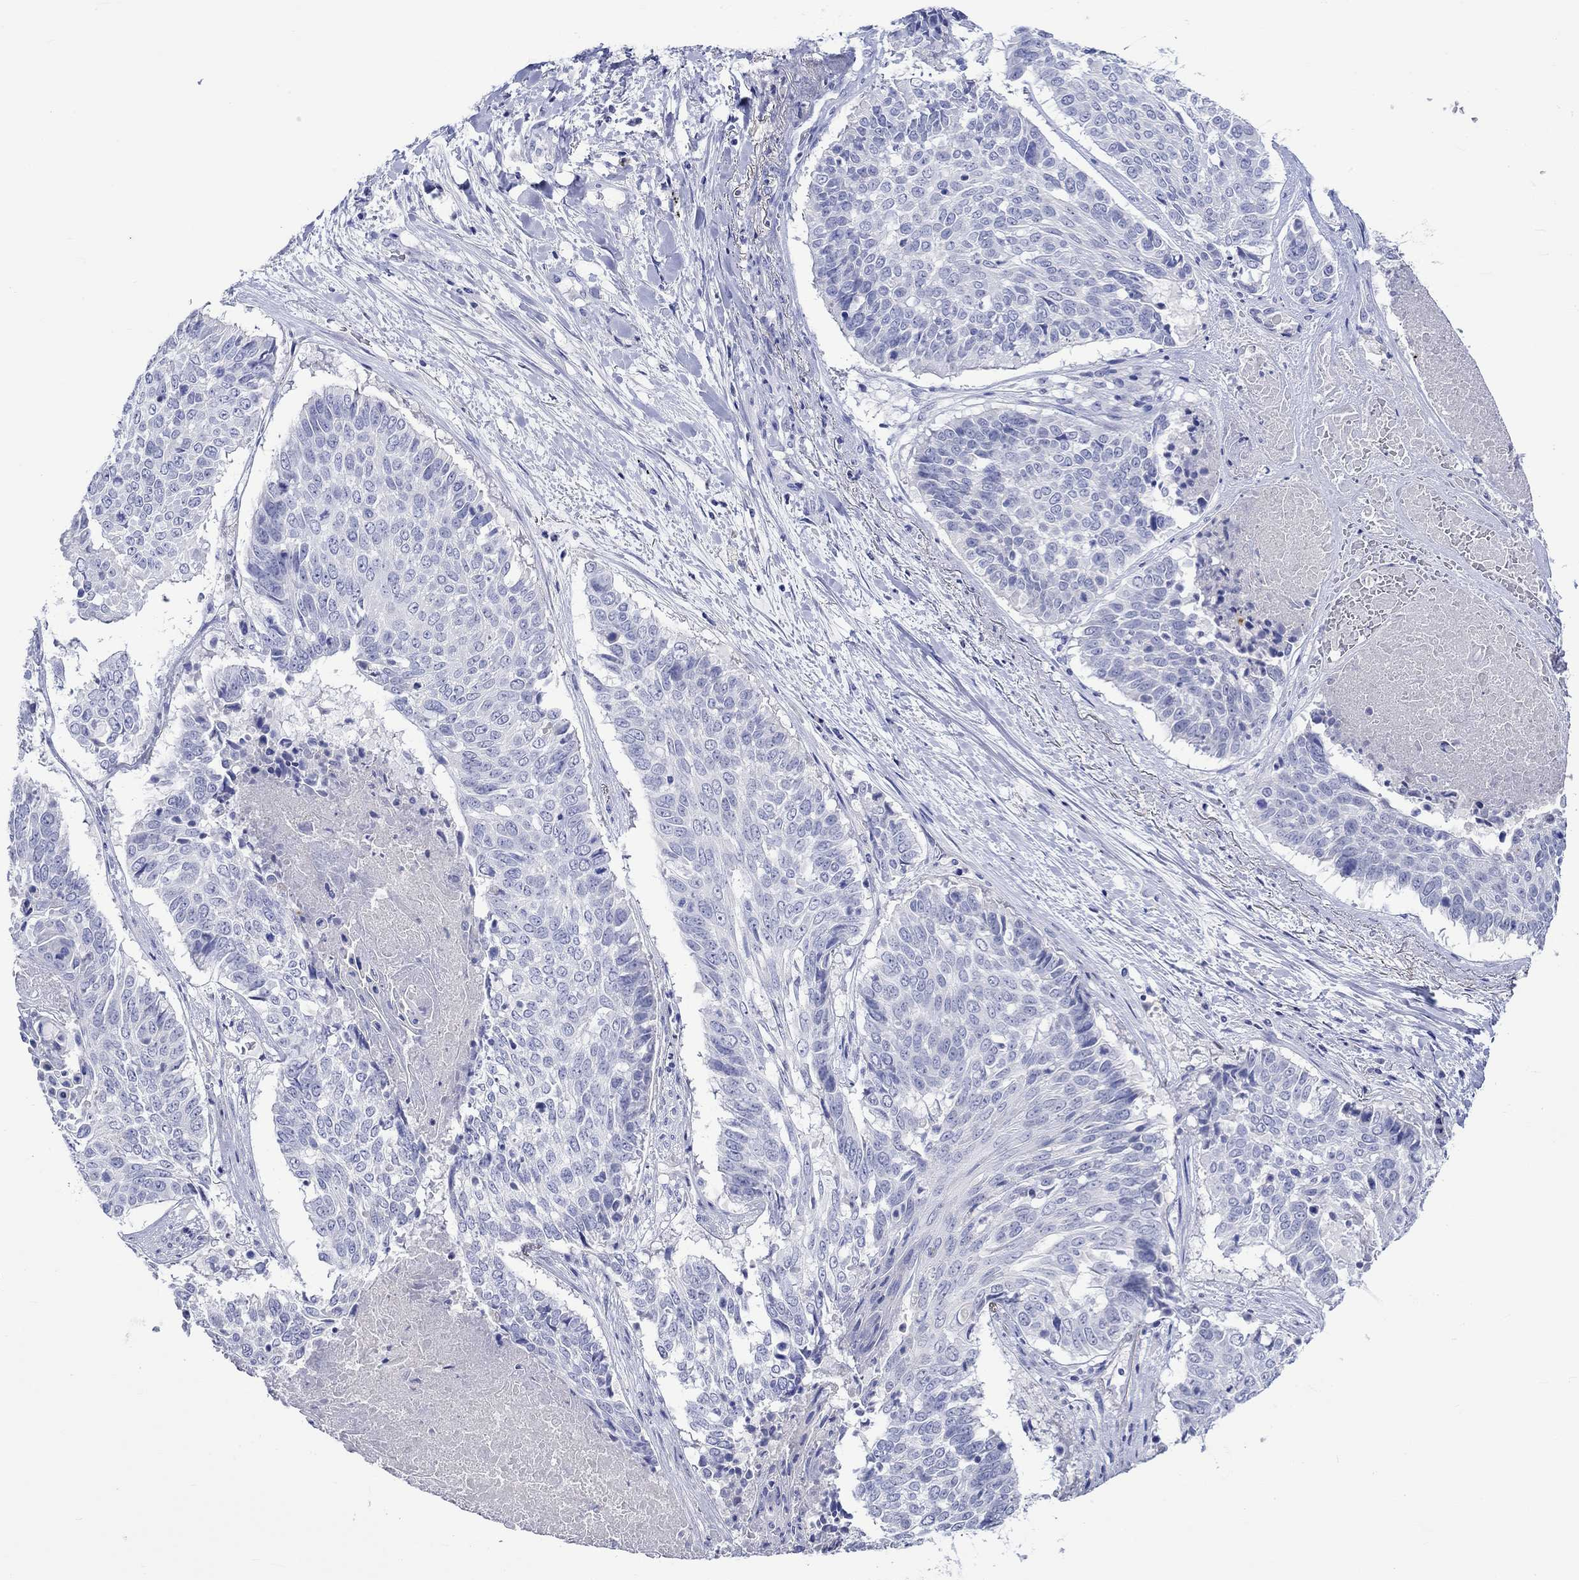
{"staining": {"intensity": "negative", "quantity": "none", "location": "none"}, "tissue": "lung cancer", "cell_type": "Tumor cells", "image_type": "cancer", "snomed": [{"axis": "morphology", "description": "Squamous cell carcinoma, NOS"}, {"axis": "topography", "description": "Lung"}], "caption": "Tumor cells show no significant protein positivity in lung cancer (squamous cell carcinoma).", "gene": "KLHL35", "patient": {"sex": "male", "age": 64}}